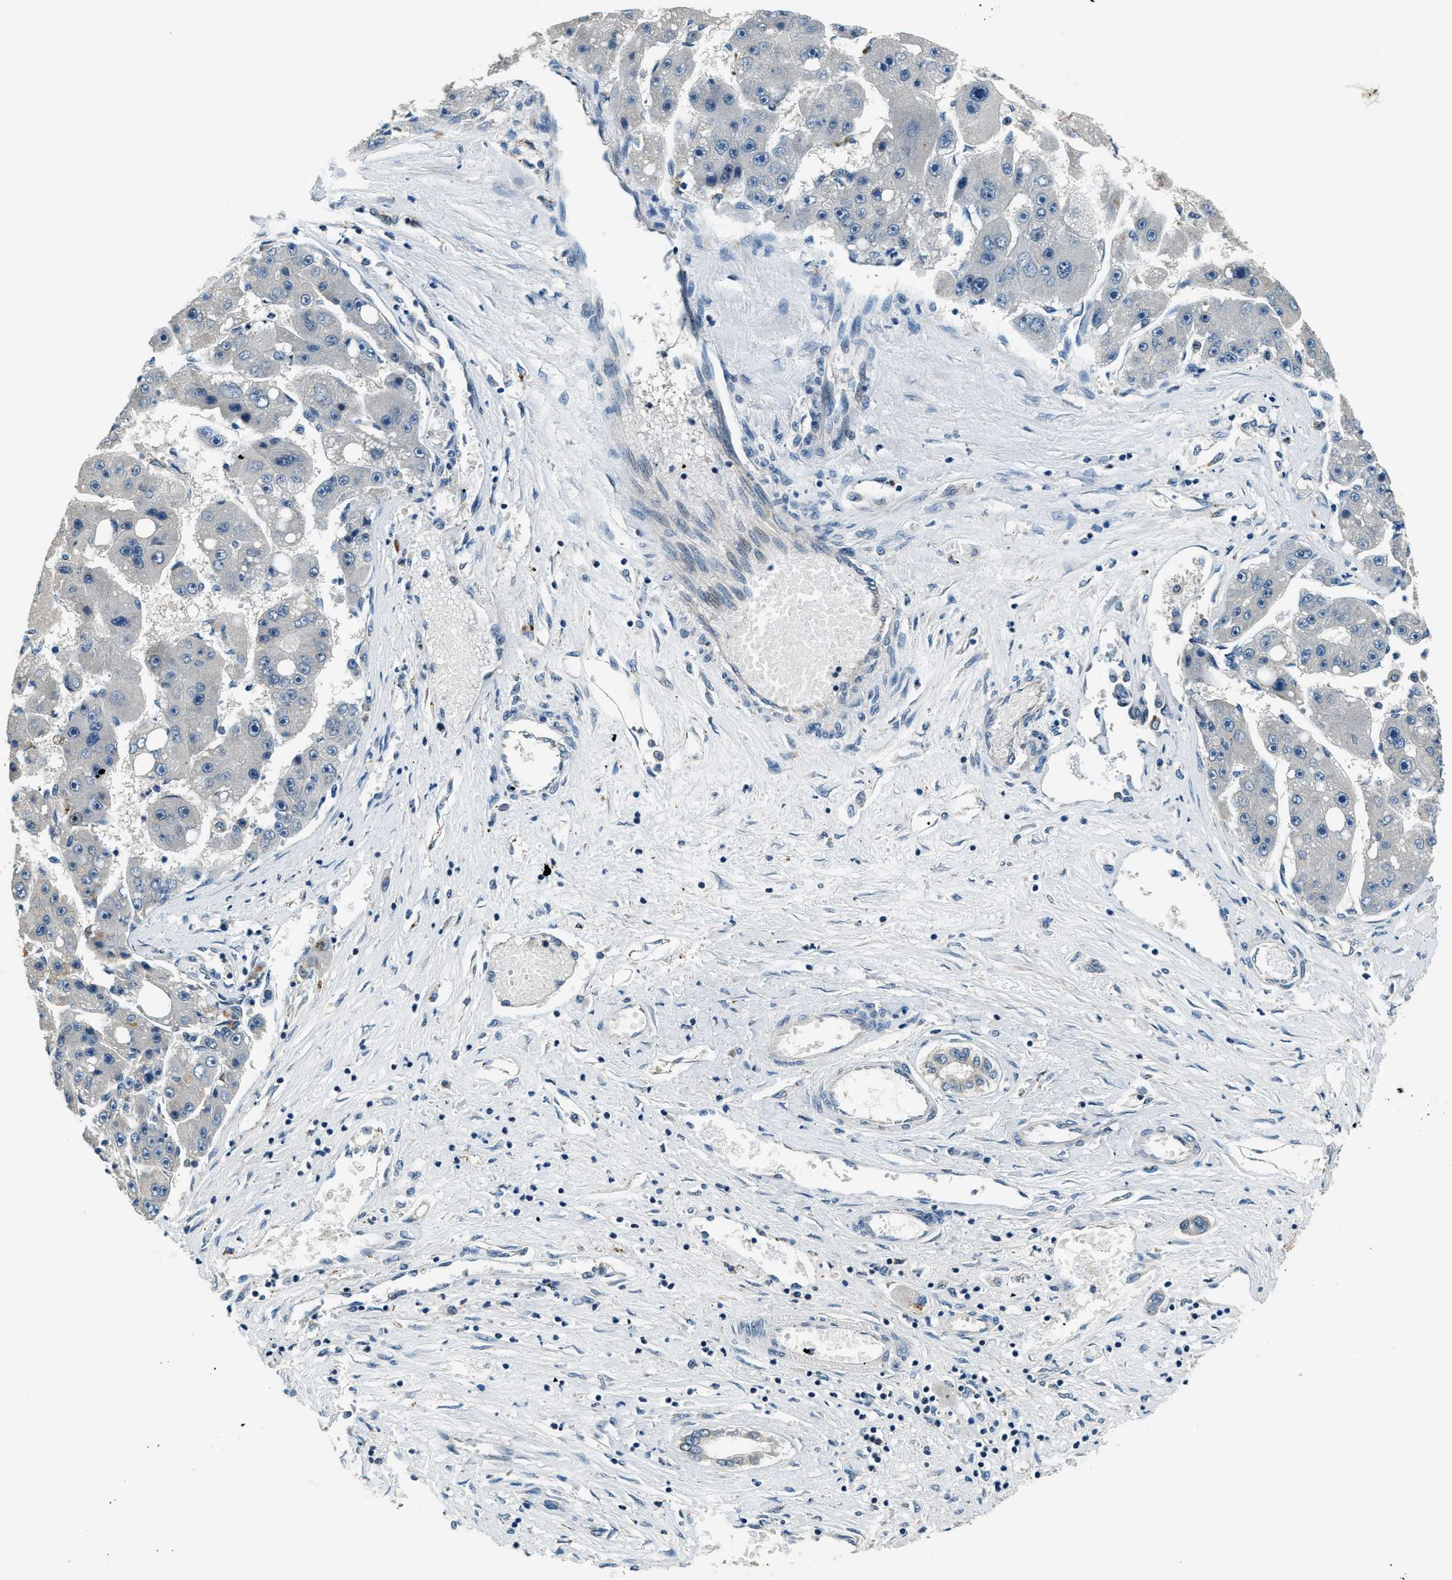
{"staining": {"intensity": "negative", "quantity": "none", "location": "none"}, "tissue": "liver cancer", "cell_type": "Tumor cells", "image_type": "cancer", "snomed": [{"axis": "morphology", "description": "Carcinoma, Hepatocellular, NOS"}, {"axis": "topography", "description": "Liver"}], "caption": "A high-resolution histopathology image shows immunohistochemistry staining of liver hepatocellular carcinoma, which exhibits no significant staining in tumor cells.", "gene": "NME8", "patient": {"sex": "female", "age": 61}}